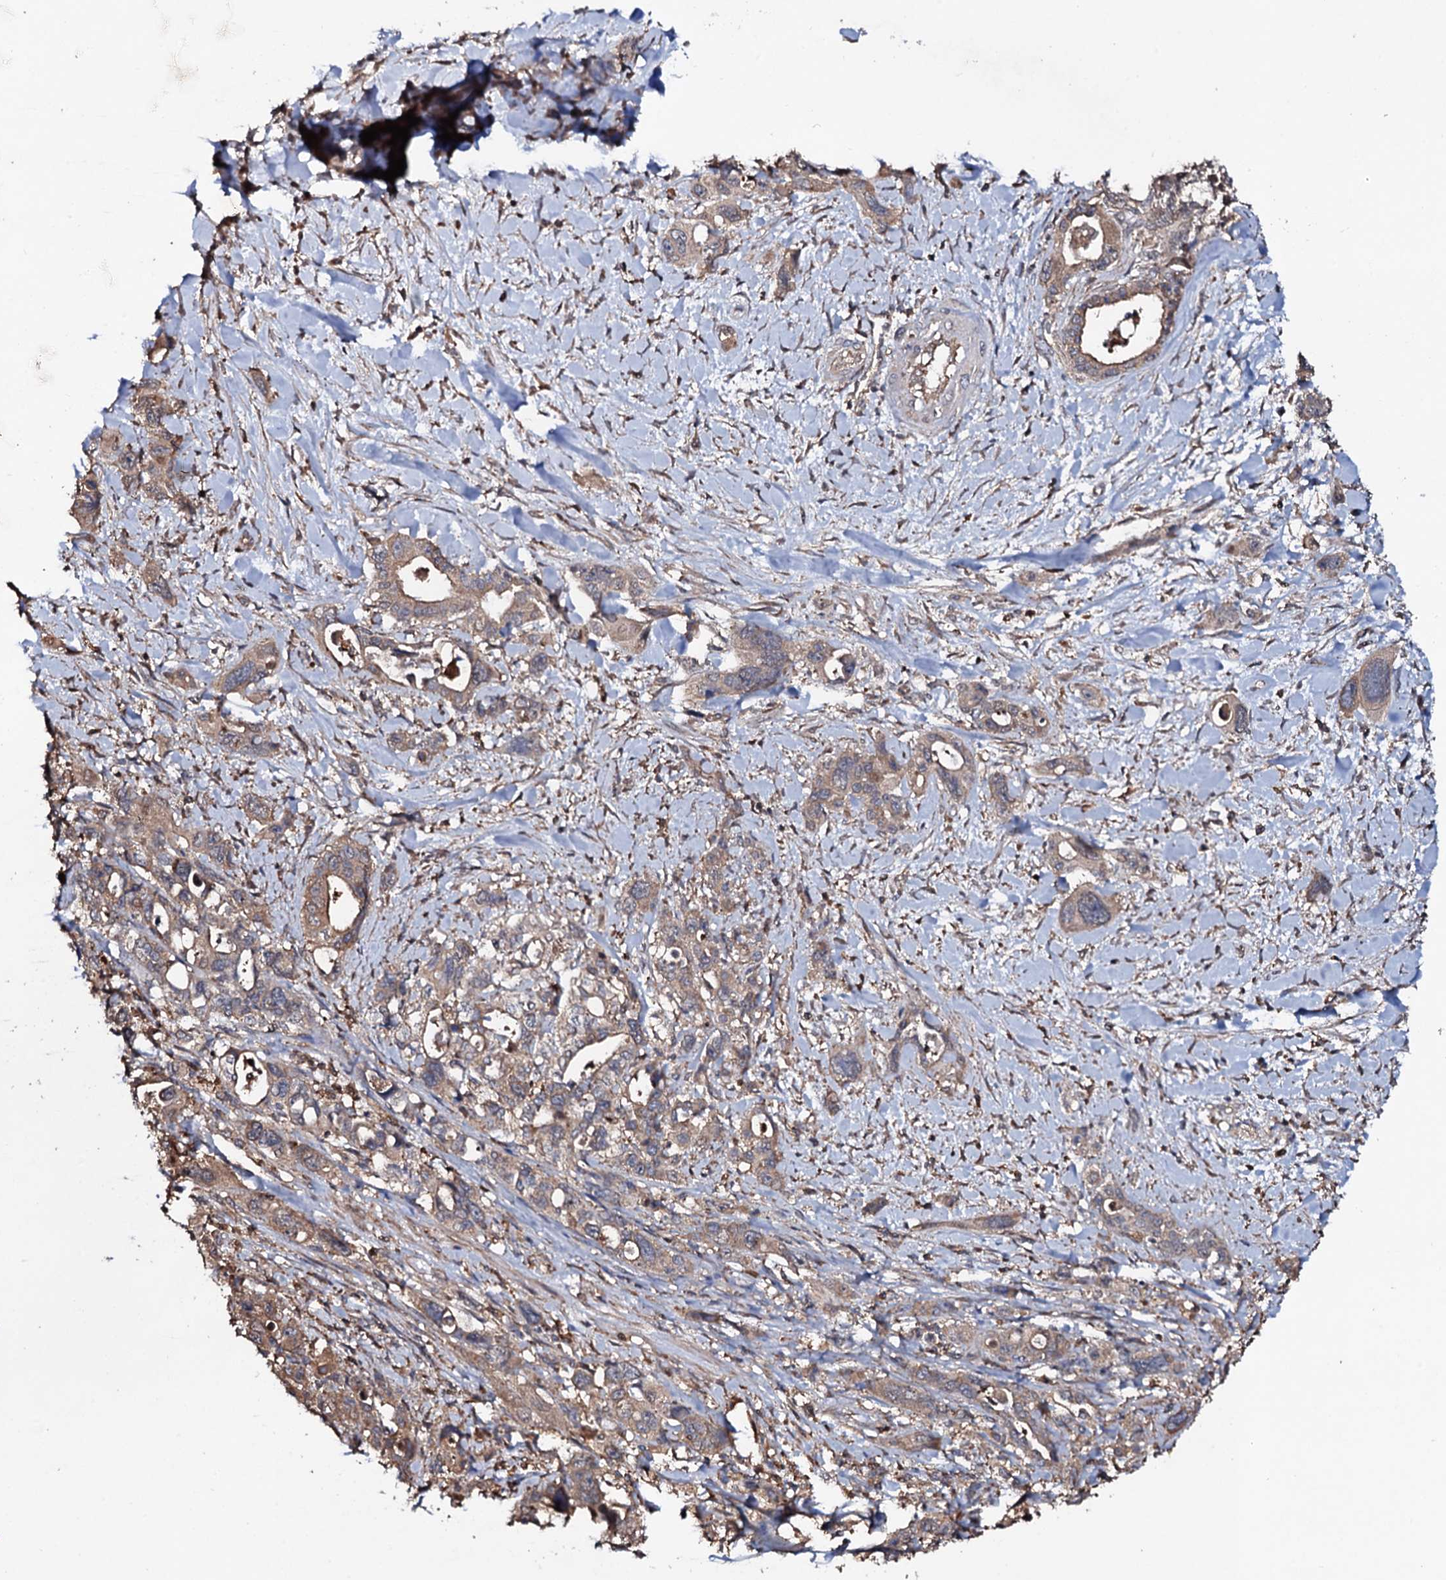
{"staining": {"intensity": "moderate", "quantity": "25%-75%", "location": "cytoplasmic/membranous"}, "tissue": "pancreatic cancer", "cell_type": "Tumor cells", "image_type": "cancer", "snomed": [{"axis": "morphology", "description": "Adenocarcinoma, NOS"}, {"axis": "topography", "description": "Pancreas"}], "caption": "A medium amount of moderate cytoplasmic/membranous staining is present in approximately 25%-75% of tumor cells in adenocarcinoma (pancreatic) tissue.", "gene": "COG6", "patient": {"sex": "male", "age": 46}}